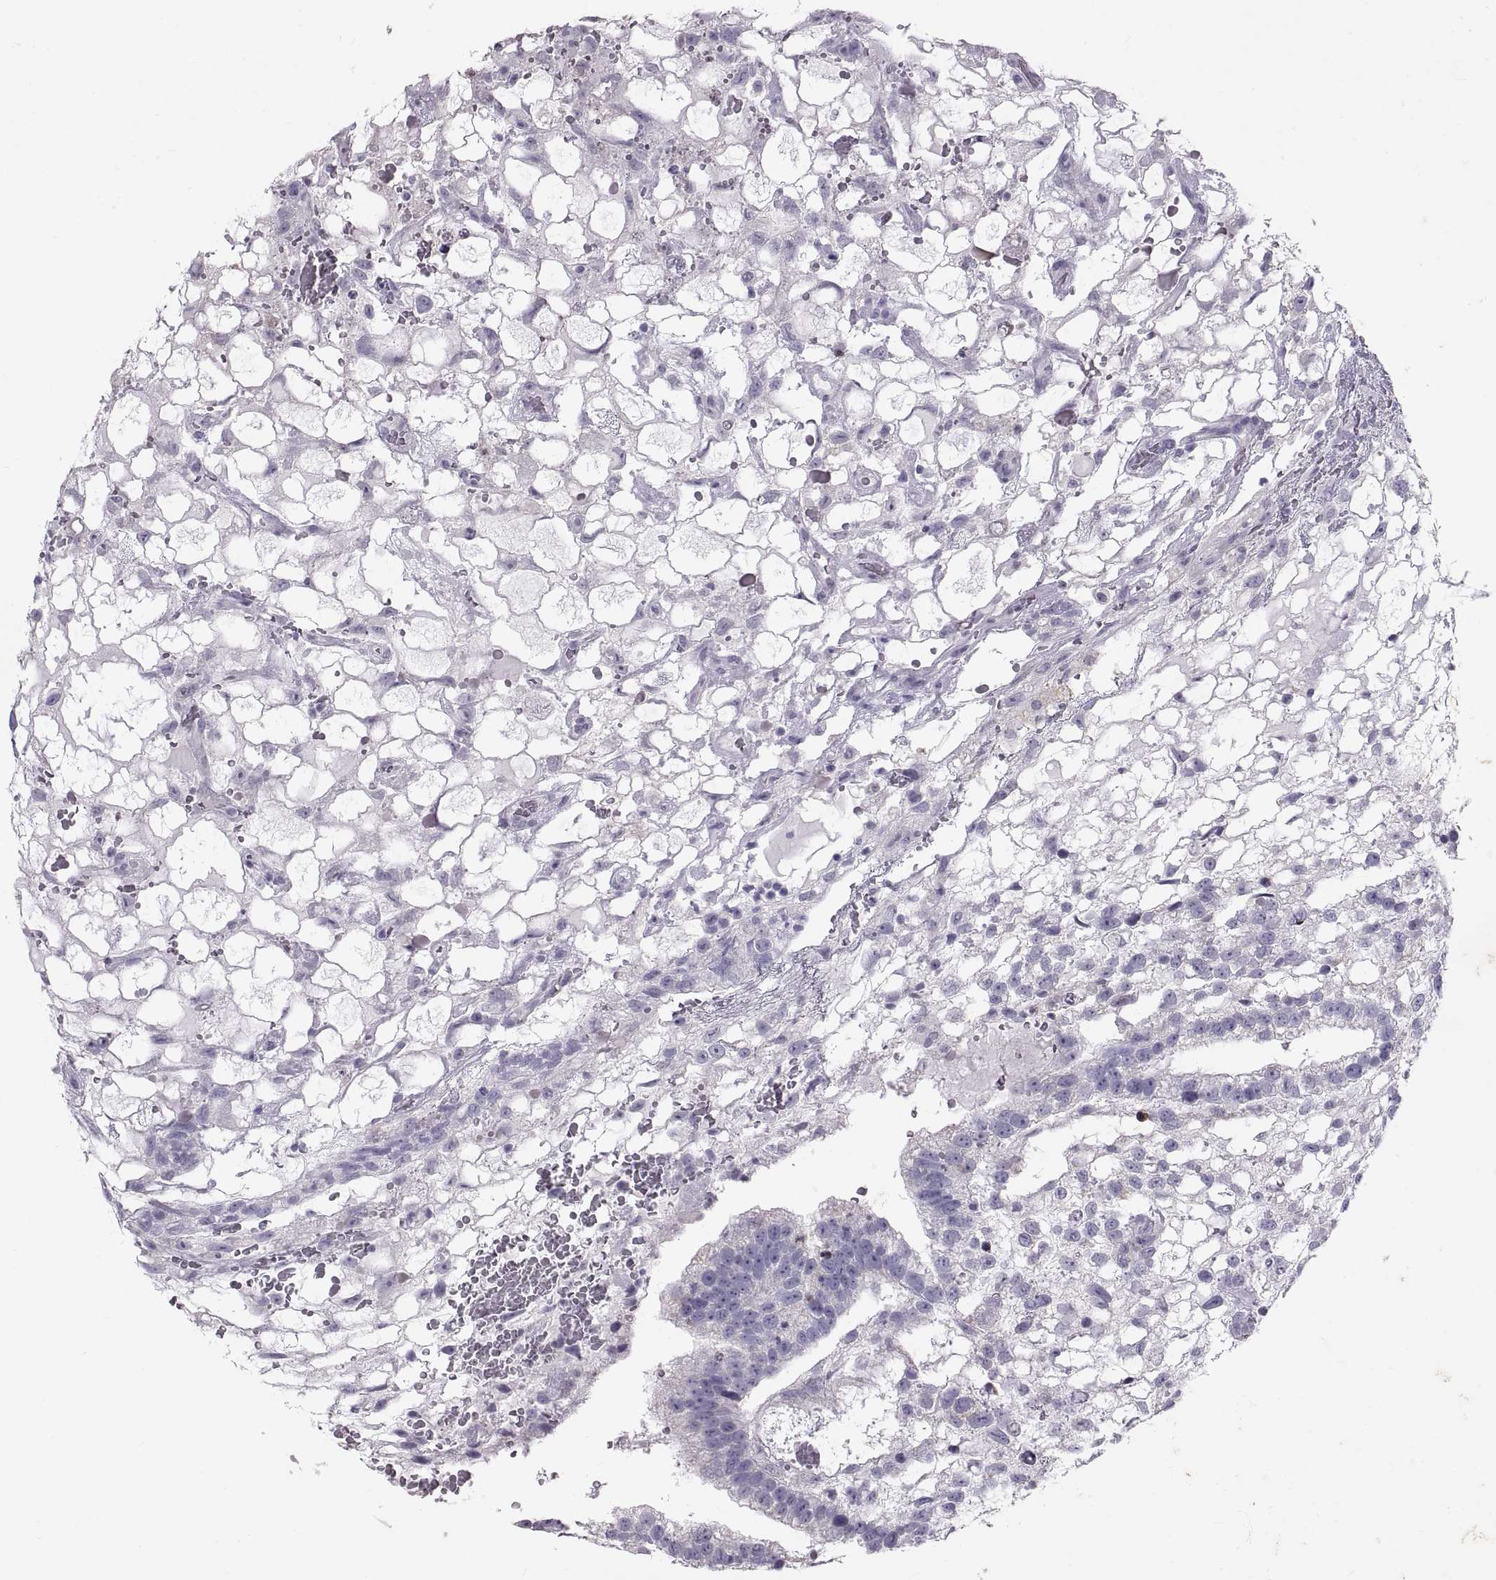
{"staining": {"intensity": "negative", "quantity": "none", "location": "none"}, "tissue": "testis cancer", "cell_type": "Tumor cells", "image_type": "cancer", "snomed": [{"axis": "morphology", "description": "Normal tissue, NOS"}, {"axis": "morphology", "description": "Carcinoma, Embryonal, NOS"}, {"axis": "topography", "description": "Testis"}, {"axis": "topography", "description": "Epididymis"}], "caption": "Immunohistochemistry (IHC) of human testis embryonal carcinoma reveals no expression in tumor cells.", "gene": "SPACDR", "patient": {"sex": "male", "age": 32}}